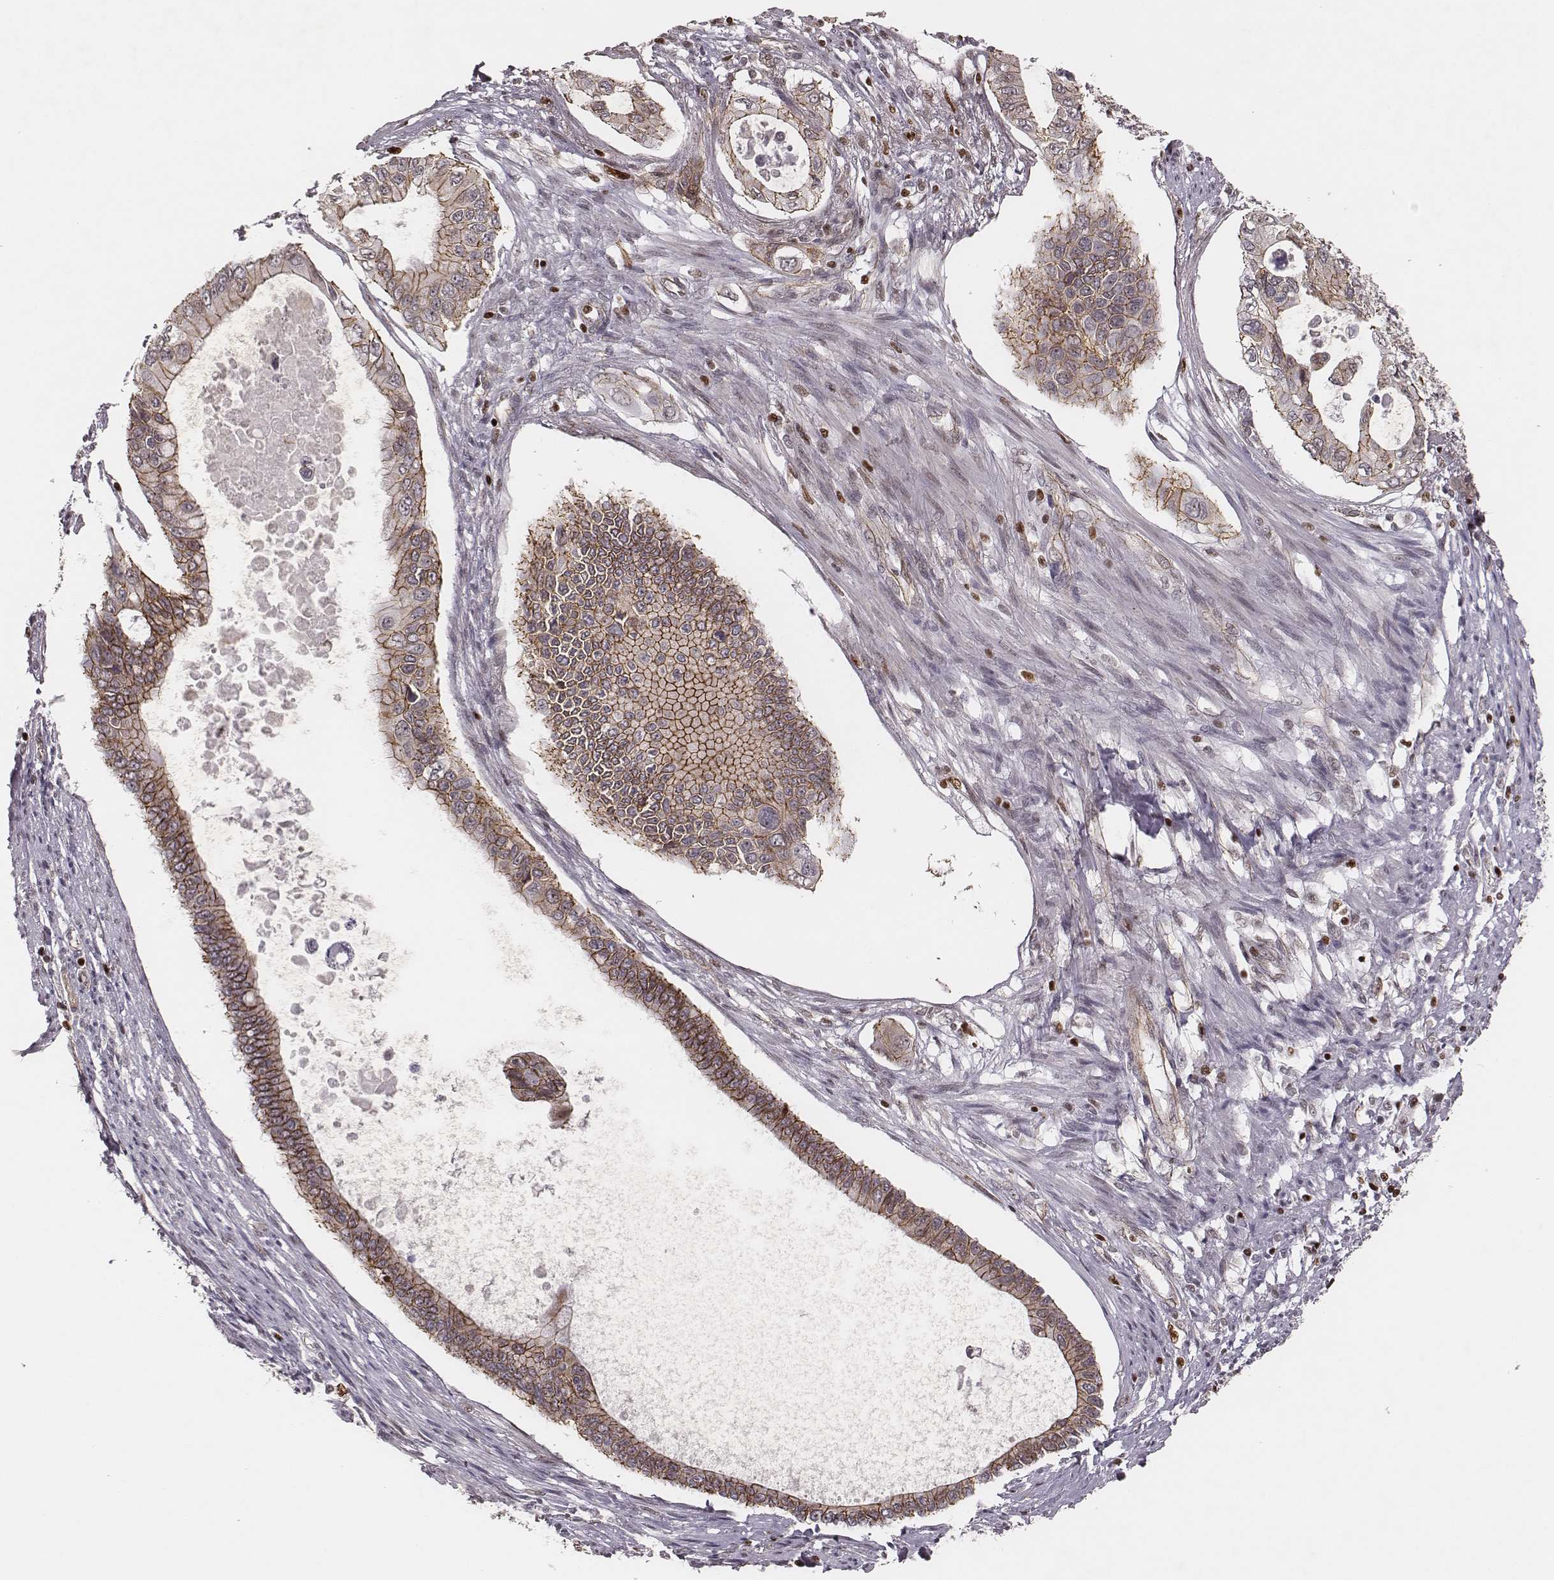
{"staining": {"intensity": "moderate", "quantity": "25%-75%", "location": "cytoplasmic/membranous"}, "tissue": "pancreatic cancer", "cell_type": "Tumor cells", "image_type": "cancer", "snomed": [{"axis": "morphology", "description": "Adenocarcinoma, NOS"}, {"axis": "topography", "description": "Pancreas"}], "caption": "Protein analysis of pancreatic cancer (adenocarcinoma) tissue reveals moderate cytoplasmic/membranous positivity in approximately 25%-75% of tumor cells. Immunohistochemistry (ihc) stains the protein in brown and the nuclei are stained blue.", "gene": "WDR59", "patient": {"sex": "female", "age": 63}}